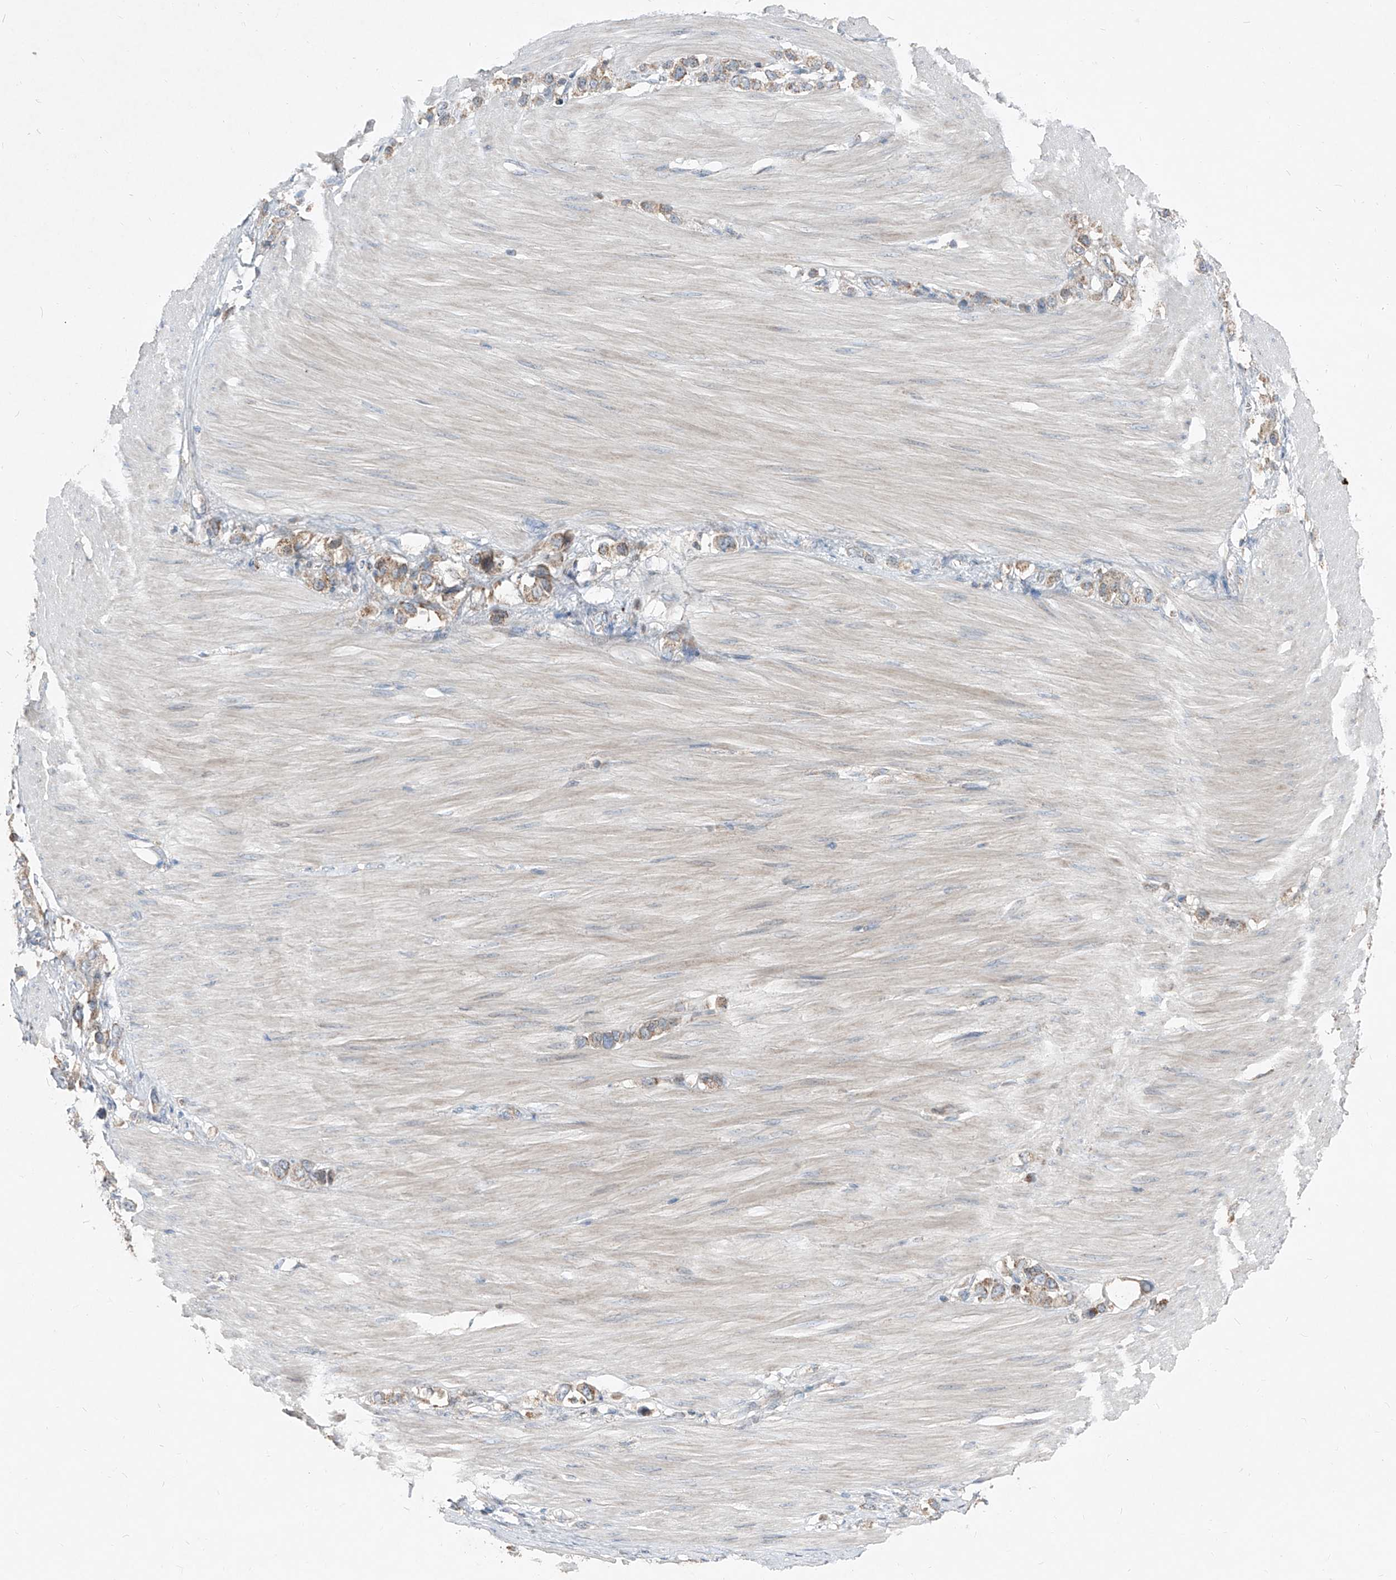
{"staining": {"intensity": "moderate", "quantity": ">75%", "location": "cytoplasmic/membranous"}, "tissue": "stomach cancer", "cell_type": "Tumor cells", "image_type": "cancer", "snomed": [{"axis": "morphology", "description": "Adenocarcinoma, NOS"}, {"axis": "topography", "description": "Stomach"}], "caption": "A high-resolution micrograph shows immunohistochemistry staining of stomach cancer (adenocarcinoma), which reveals moderate cytoplasmic/membranous staining in about >75% of tumor cells.", "gene": "ABCD3", "patient": {"sex": "female", "age": 65}}